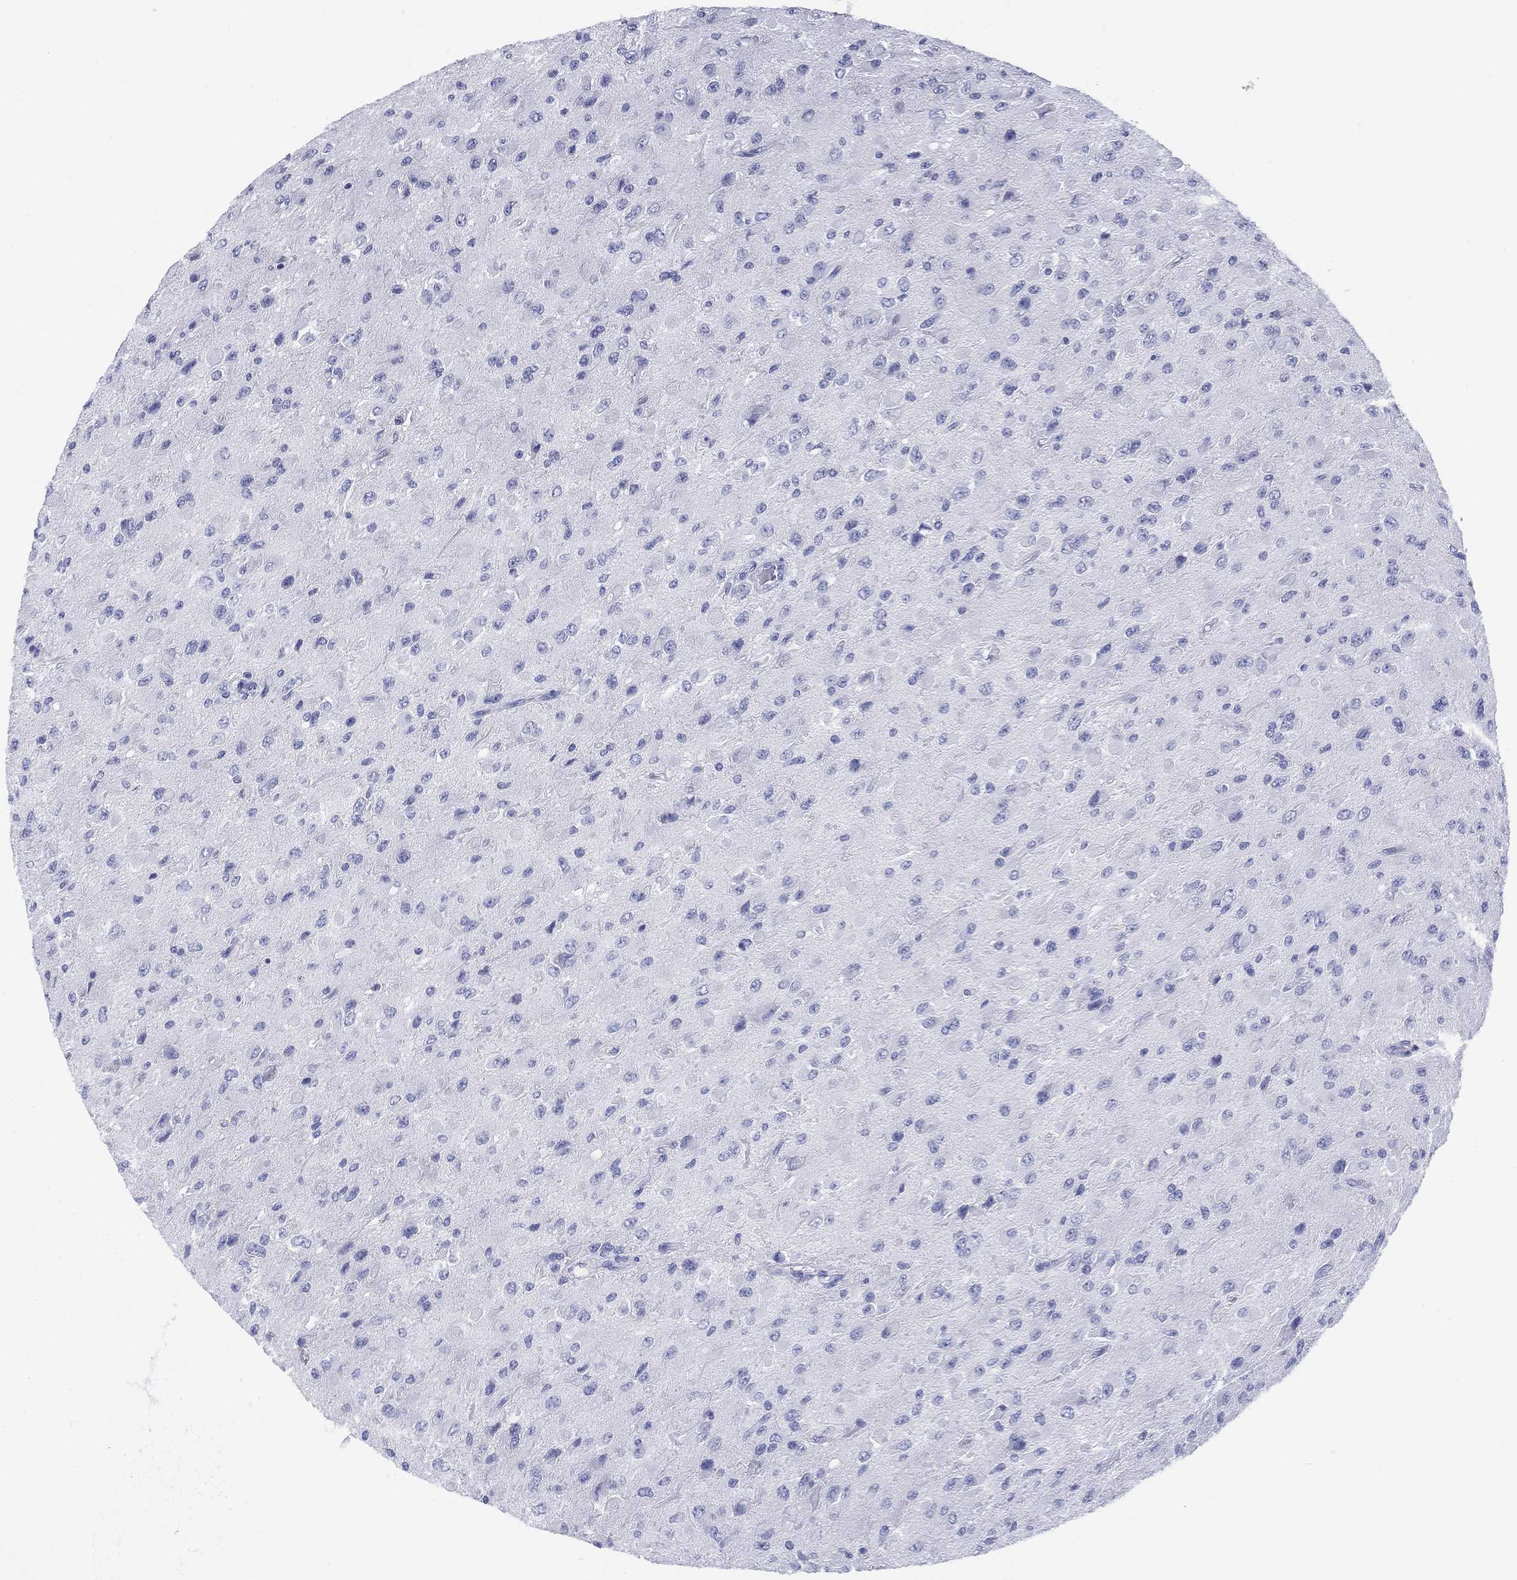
{"staining": {"intensity": "negative", "quantity": "none", "location": "none"}, "tissue": "glioma", "cell_type": "Tumor cells", "image_type": "cancer", "snomed": [{"axis": "morphology", "description": "Glioma, malignant, High grade"}, {"axis": "topography", "description": "Cerebral cortex"}], "caption": "A high-resolution photomicrograph shows immunohistochemistry staining of malignant high-grade glioma, which exhibits no significant expression in tumor cells.", "gene": "ETNPPL", "patient": {"sex": "male", "age": 35}}